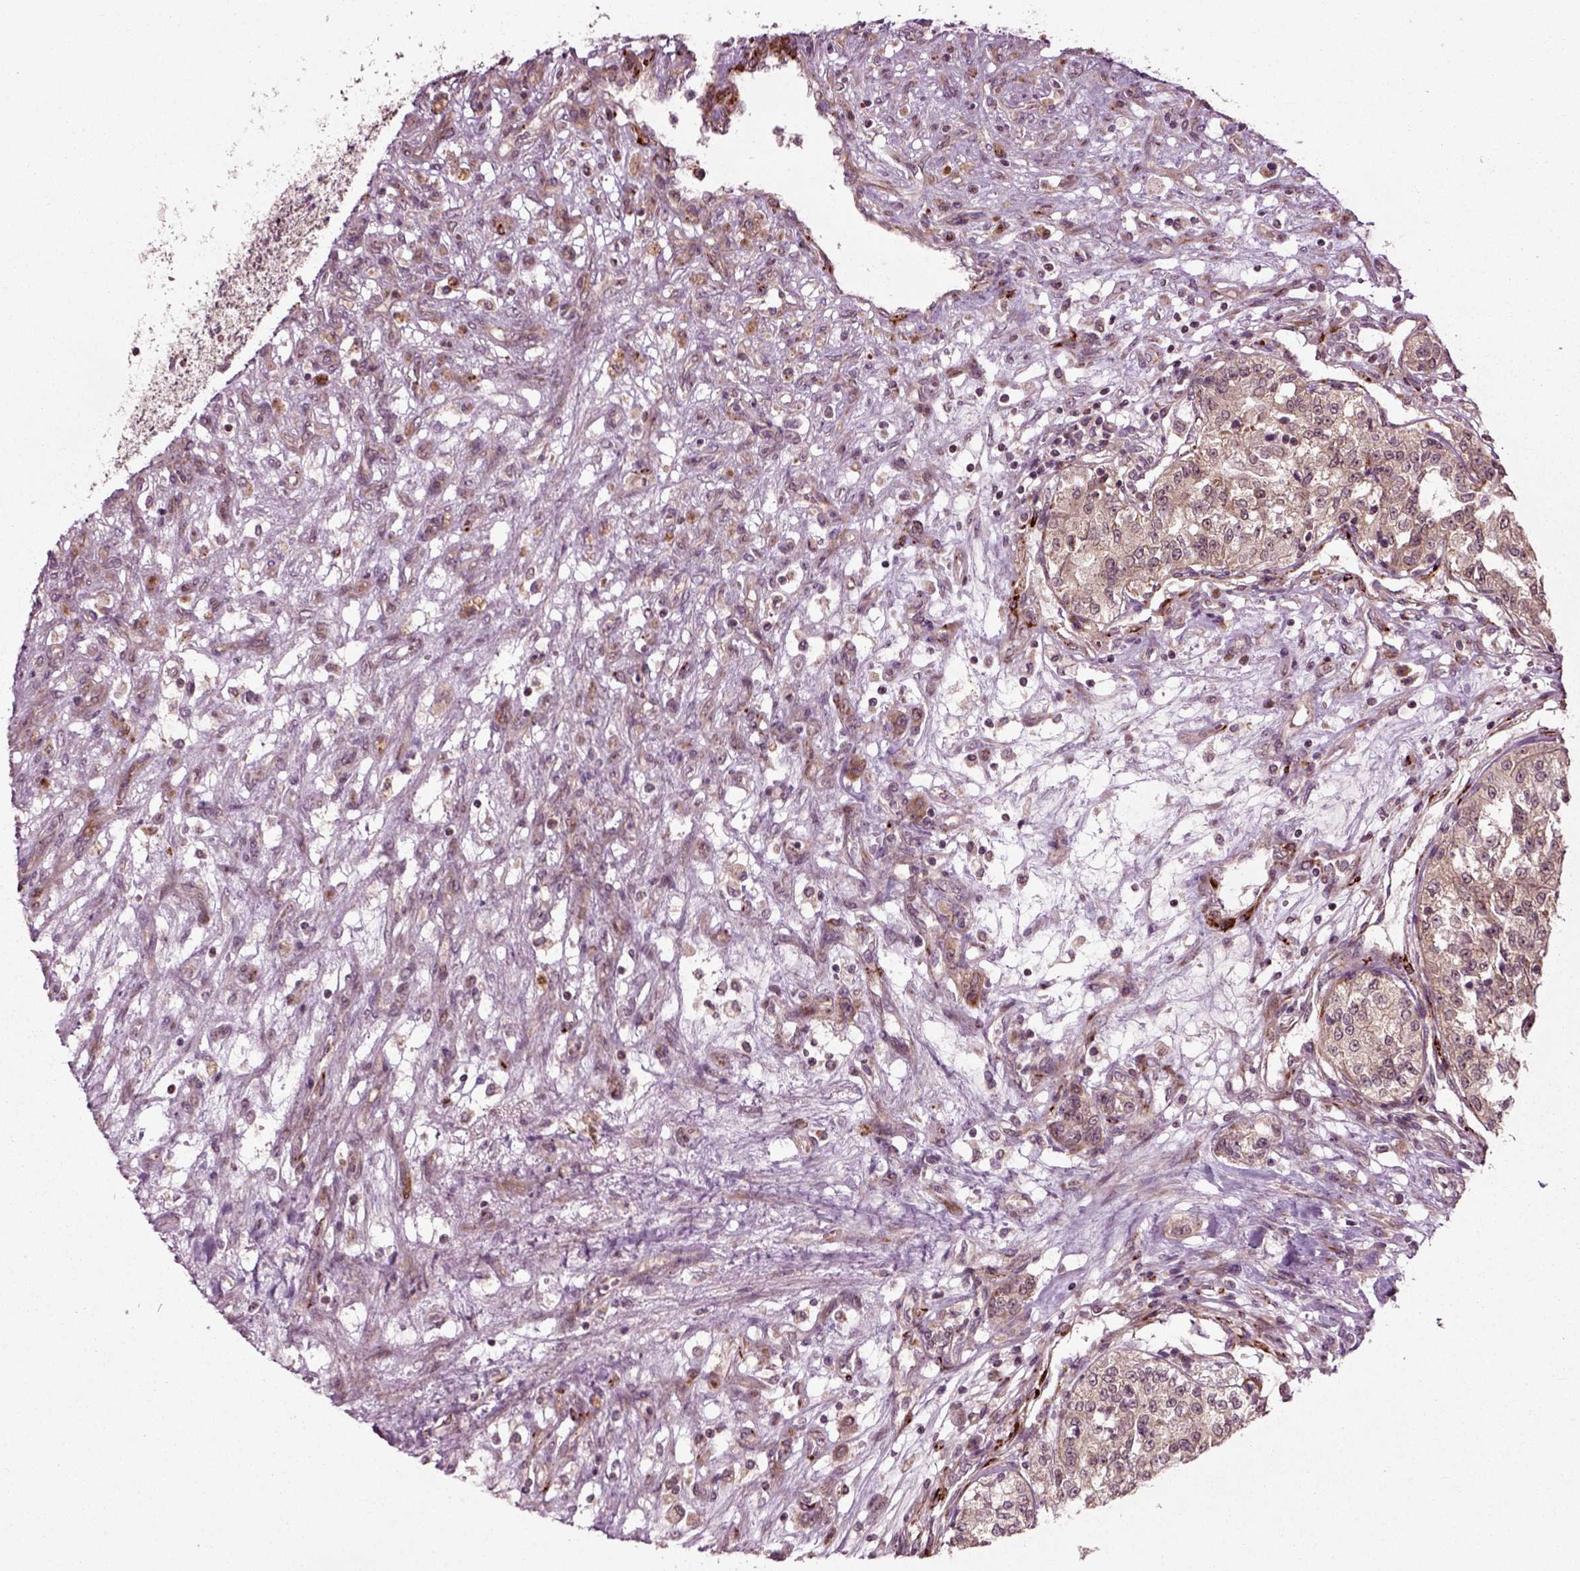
{"staining": {"intensity": "weak", "quantity": ">75%", "location": "cytoplasmic/membranous"}, "tissue": "renal cancer", "cell_type": "Tumor cells", "image_type": "cancer", "snomed": [{"axis": "morphology", "description": "Adenocarcinoma, NOS"}, {"axis": "topography", "description": "Kidney"}], "caption": "High-power microscopy captured an IHC image of renal cancer (adenocarcinoma), revealing weak cytoplasmic/membranous positivity in approximately >75% of tumor cells.", "gene": "PLCD3", "patient": {"sex": "female", "age": 63}}